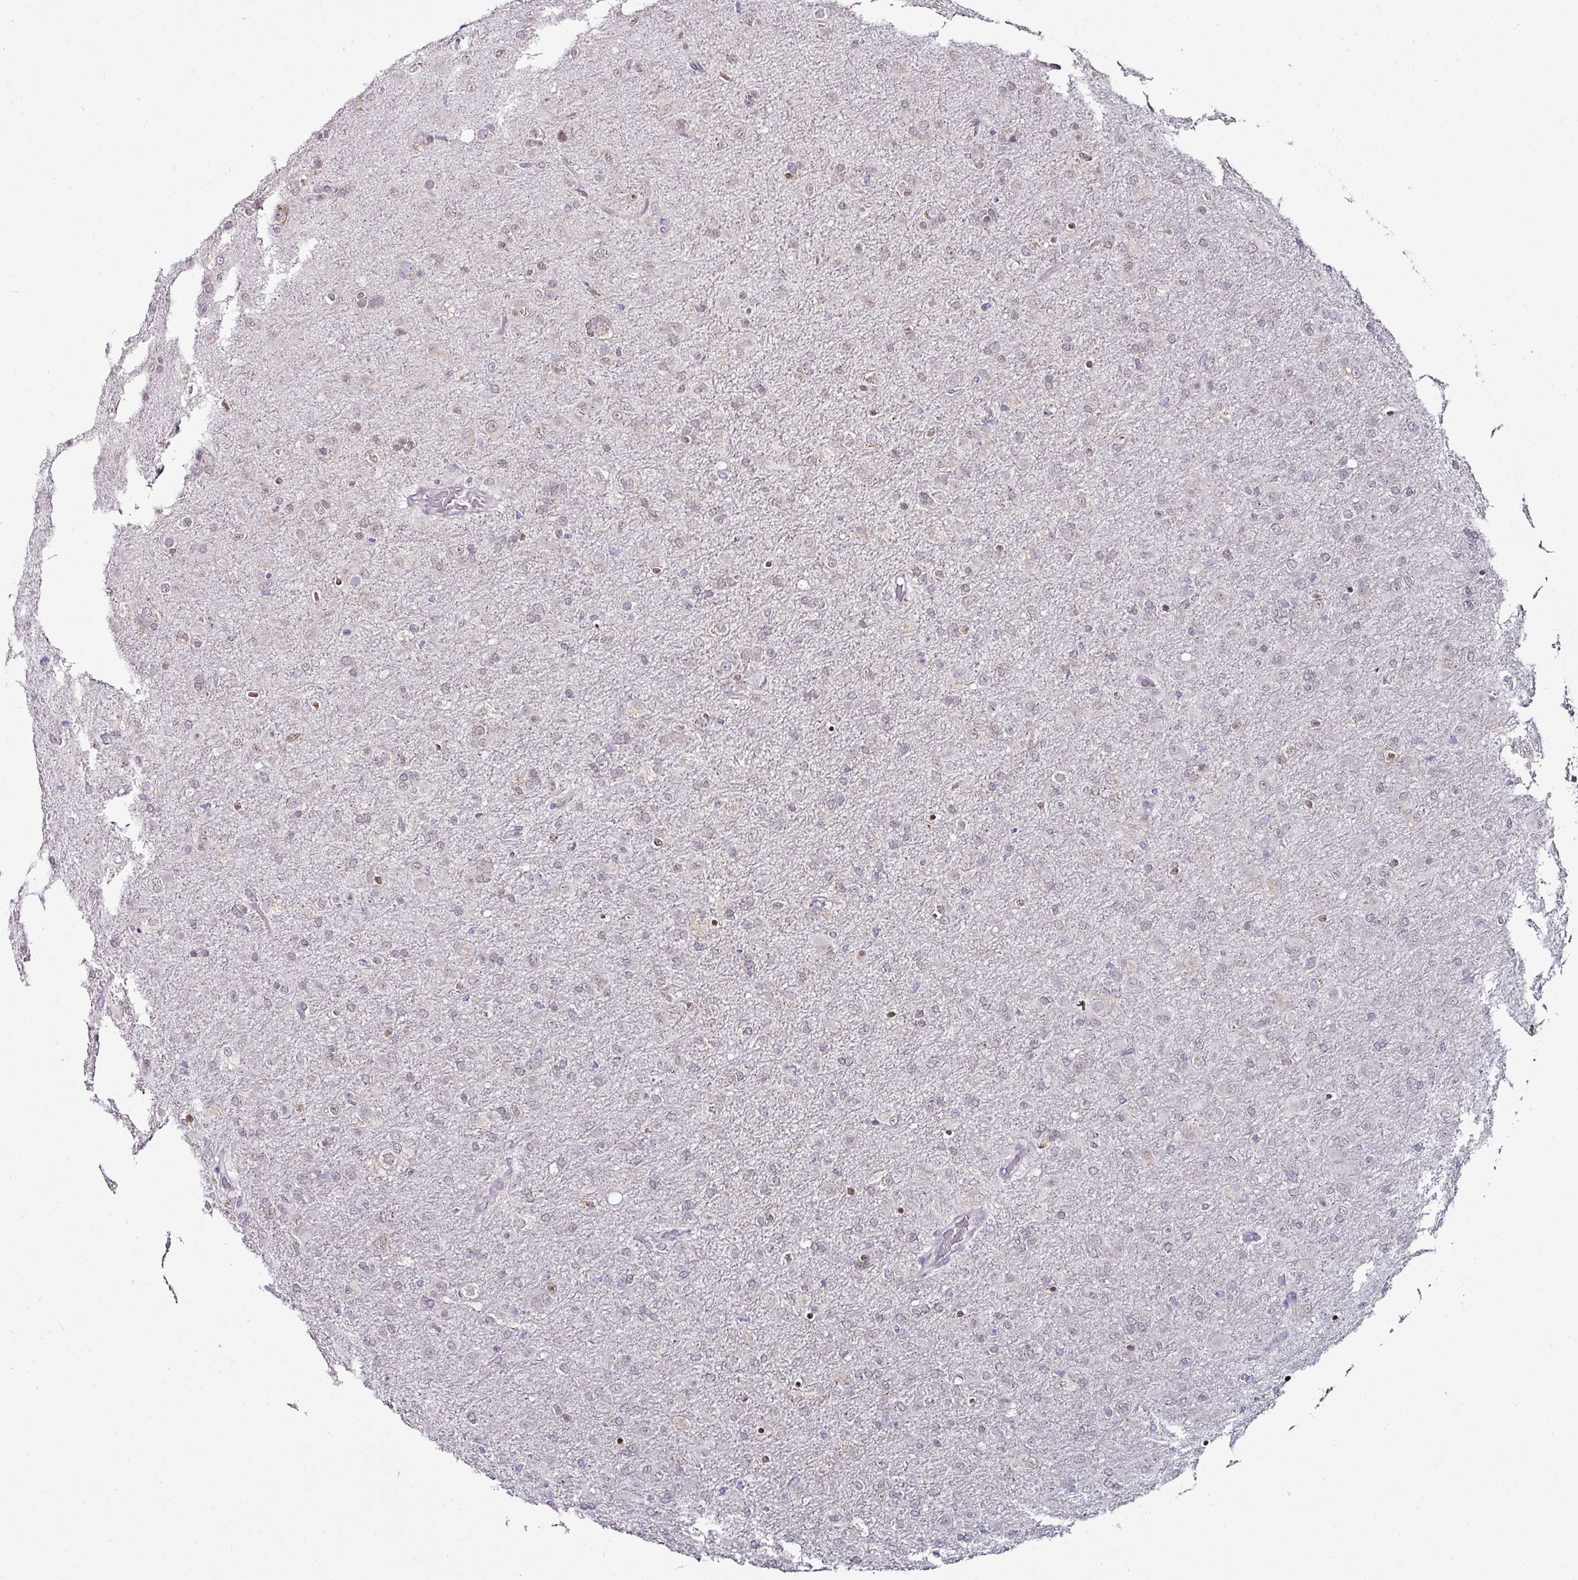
{"staining": {"intensity": "negative", "quantity": "none", "location": "none"}, "tissue": "glioma", "cell_type": "Tumor cells", "image_type": "cancer", "snomed": [{"axis": "morphology", "description": "Glioma, malignant, Low grade"}, {"axis": "topography", "description": "Brain"}], "caption": "This image is of glioma stained with immunohistochemistry (IHC) to label a protein in brown with the nuclei are counter-stained blue. There is no positivity in tumor cells. (Brightfield microscopy of DAB IHC at high magnification).", "gene": "APOLD1", "patient": {"sex": "male", "age": 65}}